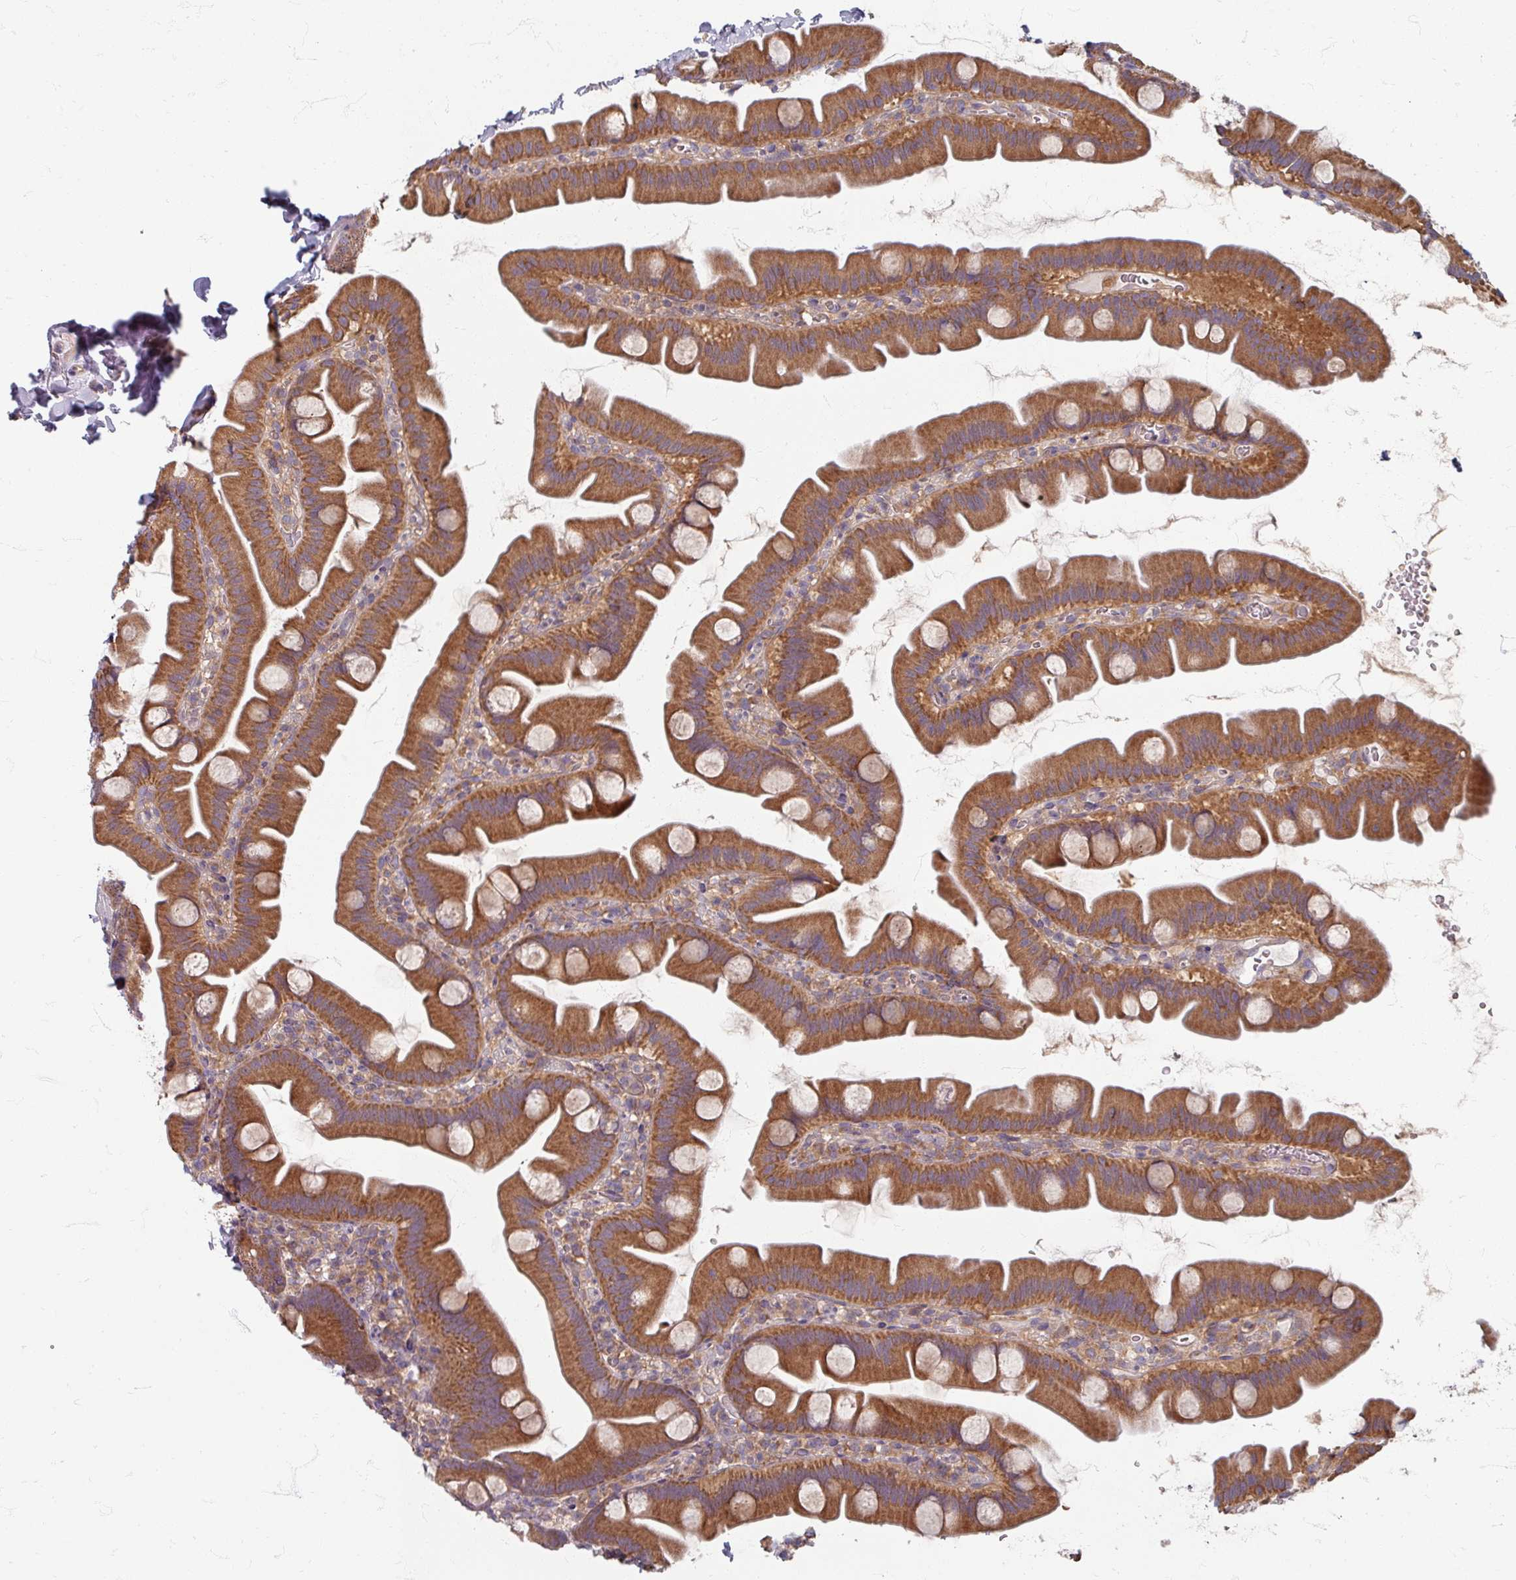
{"staining": {"intensity": "moderate", "quantity": ">75%", "location": "cytoplasmic/membranous"}, "tissue": "small intestine", "cell_type": "Glandular cells", "image_type": "normal", "snomed": [{"axis": "morphology", "description": "Normal tissue, NOS"}, {"axis": "topography", "description": "Small intestine"}], "caption": "The micrograph shows immunohistochemical staining of unremarkable small intestine. There is moderate cytoplasmic/membranous staining is identified in about >75% of glandular cells. Immunohistochemistry stains the protein of interest in brown and the nuclei are stained blue.", "gene": "STAM", "patient": {"sex": "female", "age": 68}}